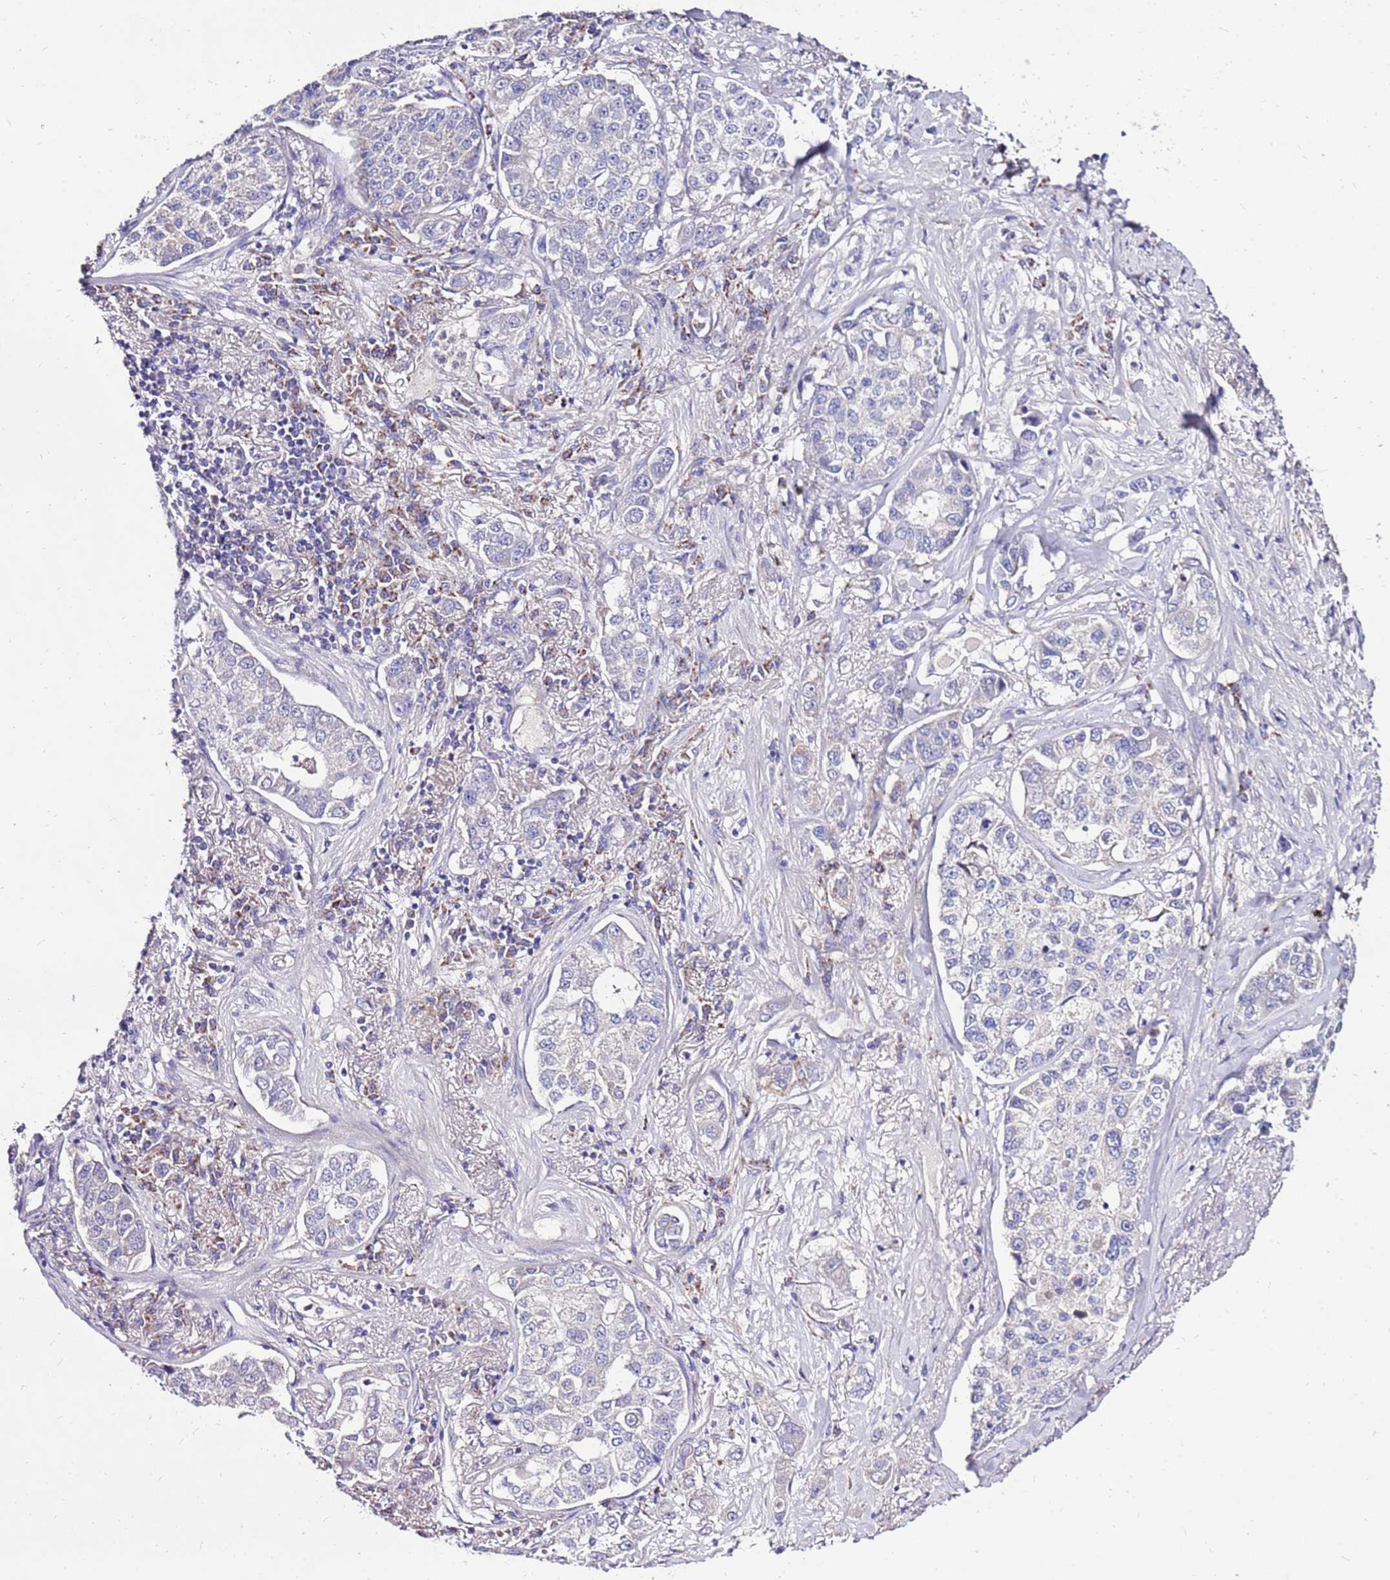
{"staining": {"intensity": "negative", "quantity": "none", "location": "none"}, "tissue": "lung cancer", "cell_type": "Tumor cells", "image_type": "cancer", "snomed": [{"axis": "morphology", "description": "Adenocarcinoma, NOS"}, {"axis": "topography", "description": "Lung"}], "caption": "Histopathology image shows no protein expression in tumor cells of lung adenocarcinoma tissue.", "gene": "TMEM106C", "patient": {"sex": "male", "age": 49}}